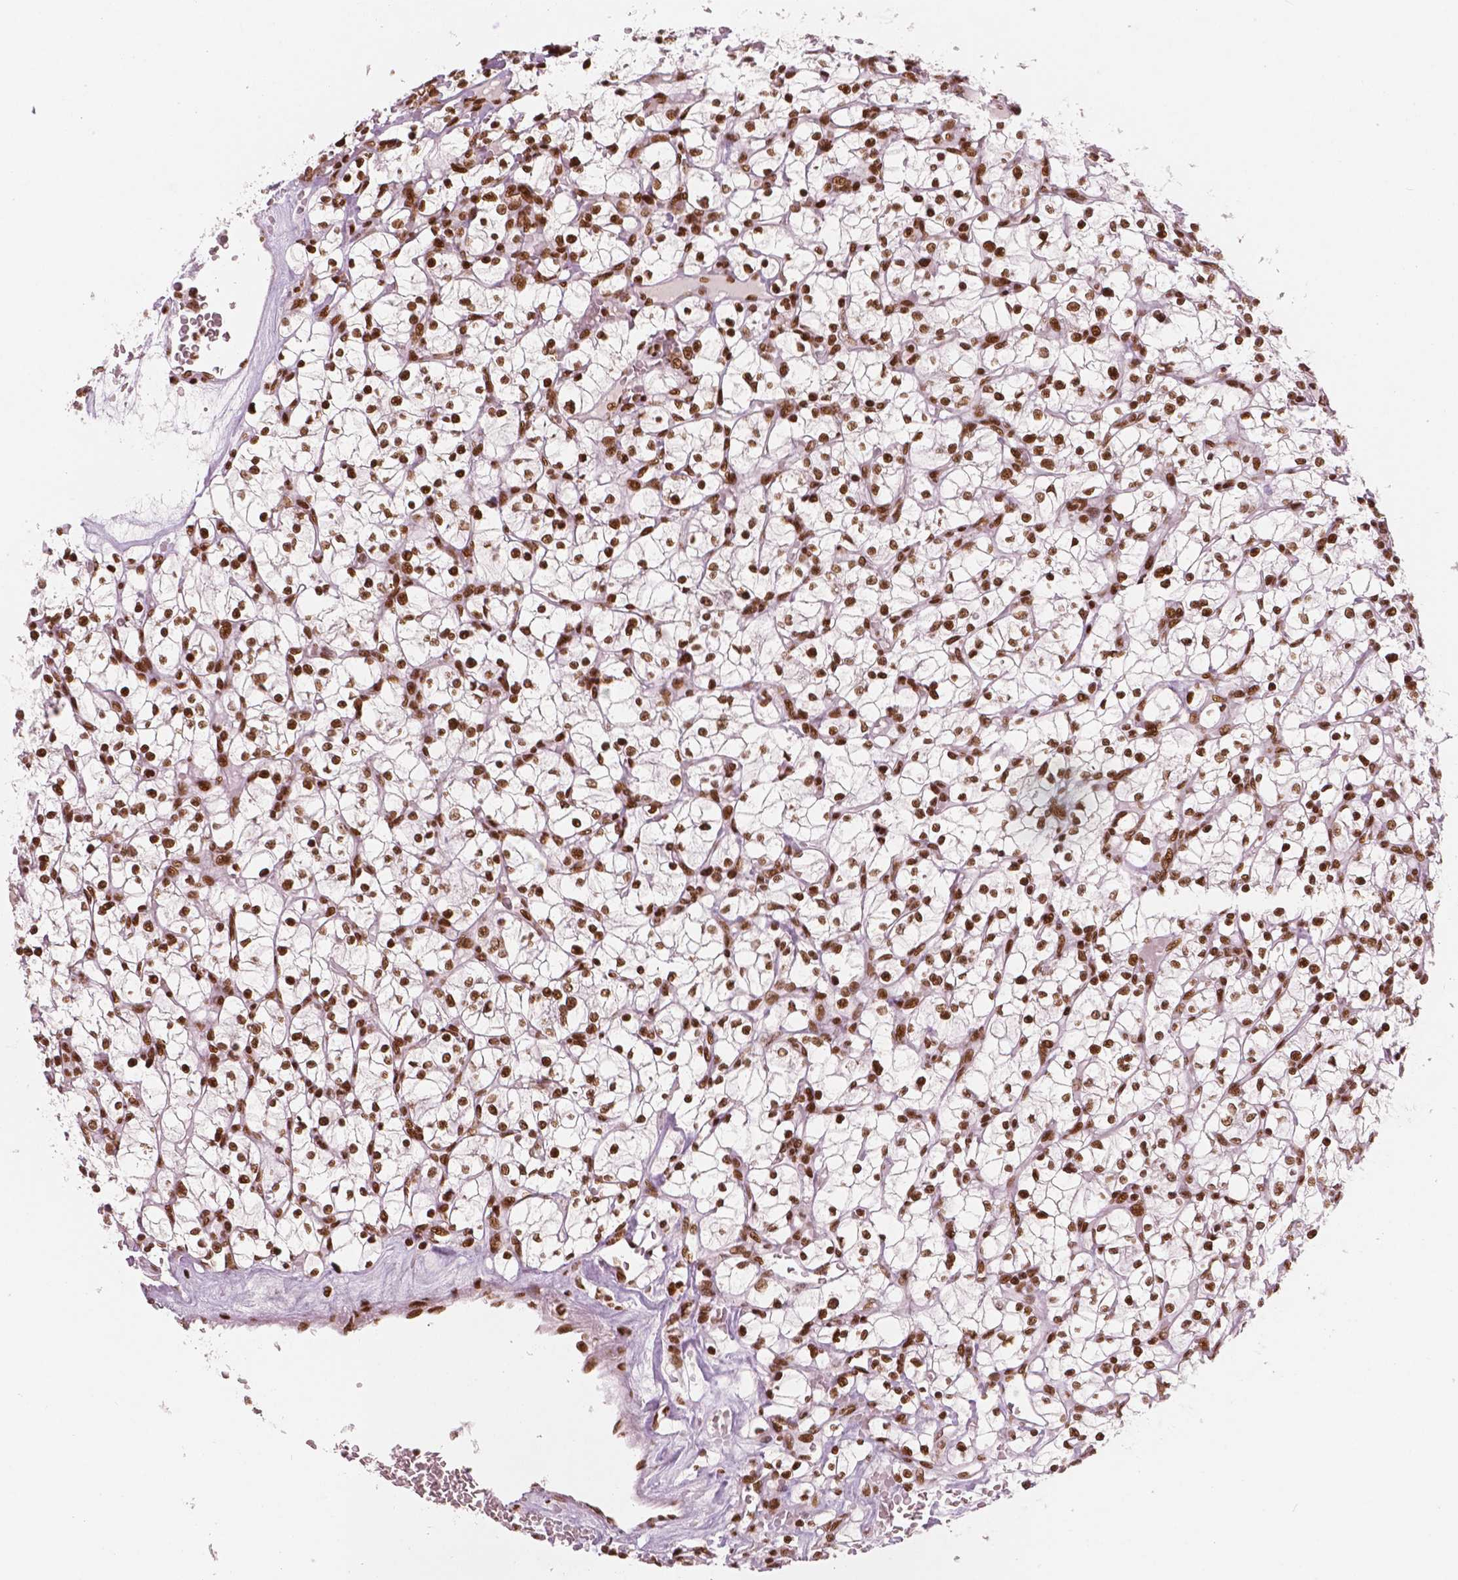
{"staining": {"intensity": "strong", "quantity": ">75%", "location": "nuclear"}, "tissue": "renal cancer", "cell_type": "Tumor cells", "image_type": "cancer", "snomed": [{"axis": "morphology", "description": "Adenocarcinoma, NOS"}, {"axis": "topography", "description": "Kidney"}], "caption": "An image of renal cancer (adenocarcinoma) stained for a protein exhibits strong nuclear brown staining in tumor cells.", "gene": "BRD4", "patient": {"sex": "female", "age": 64}}